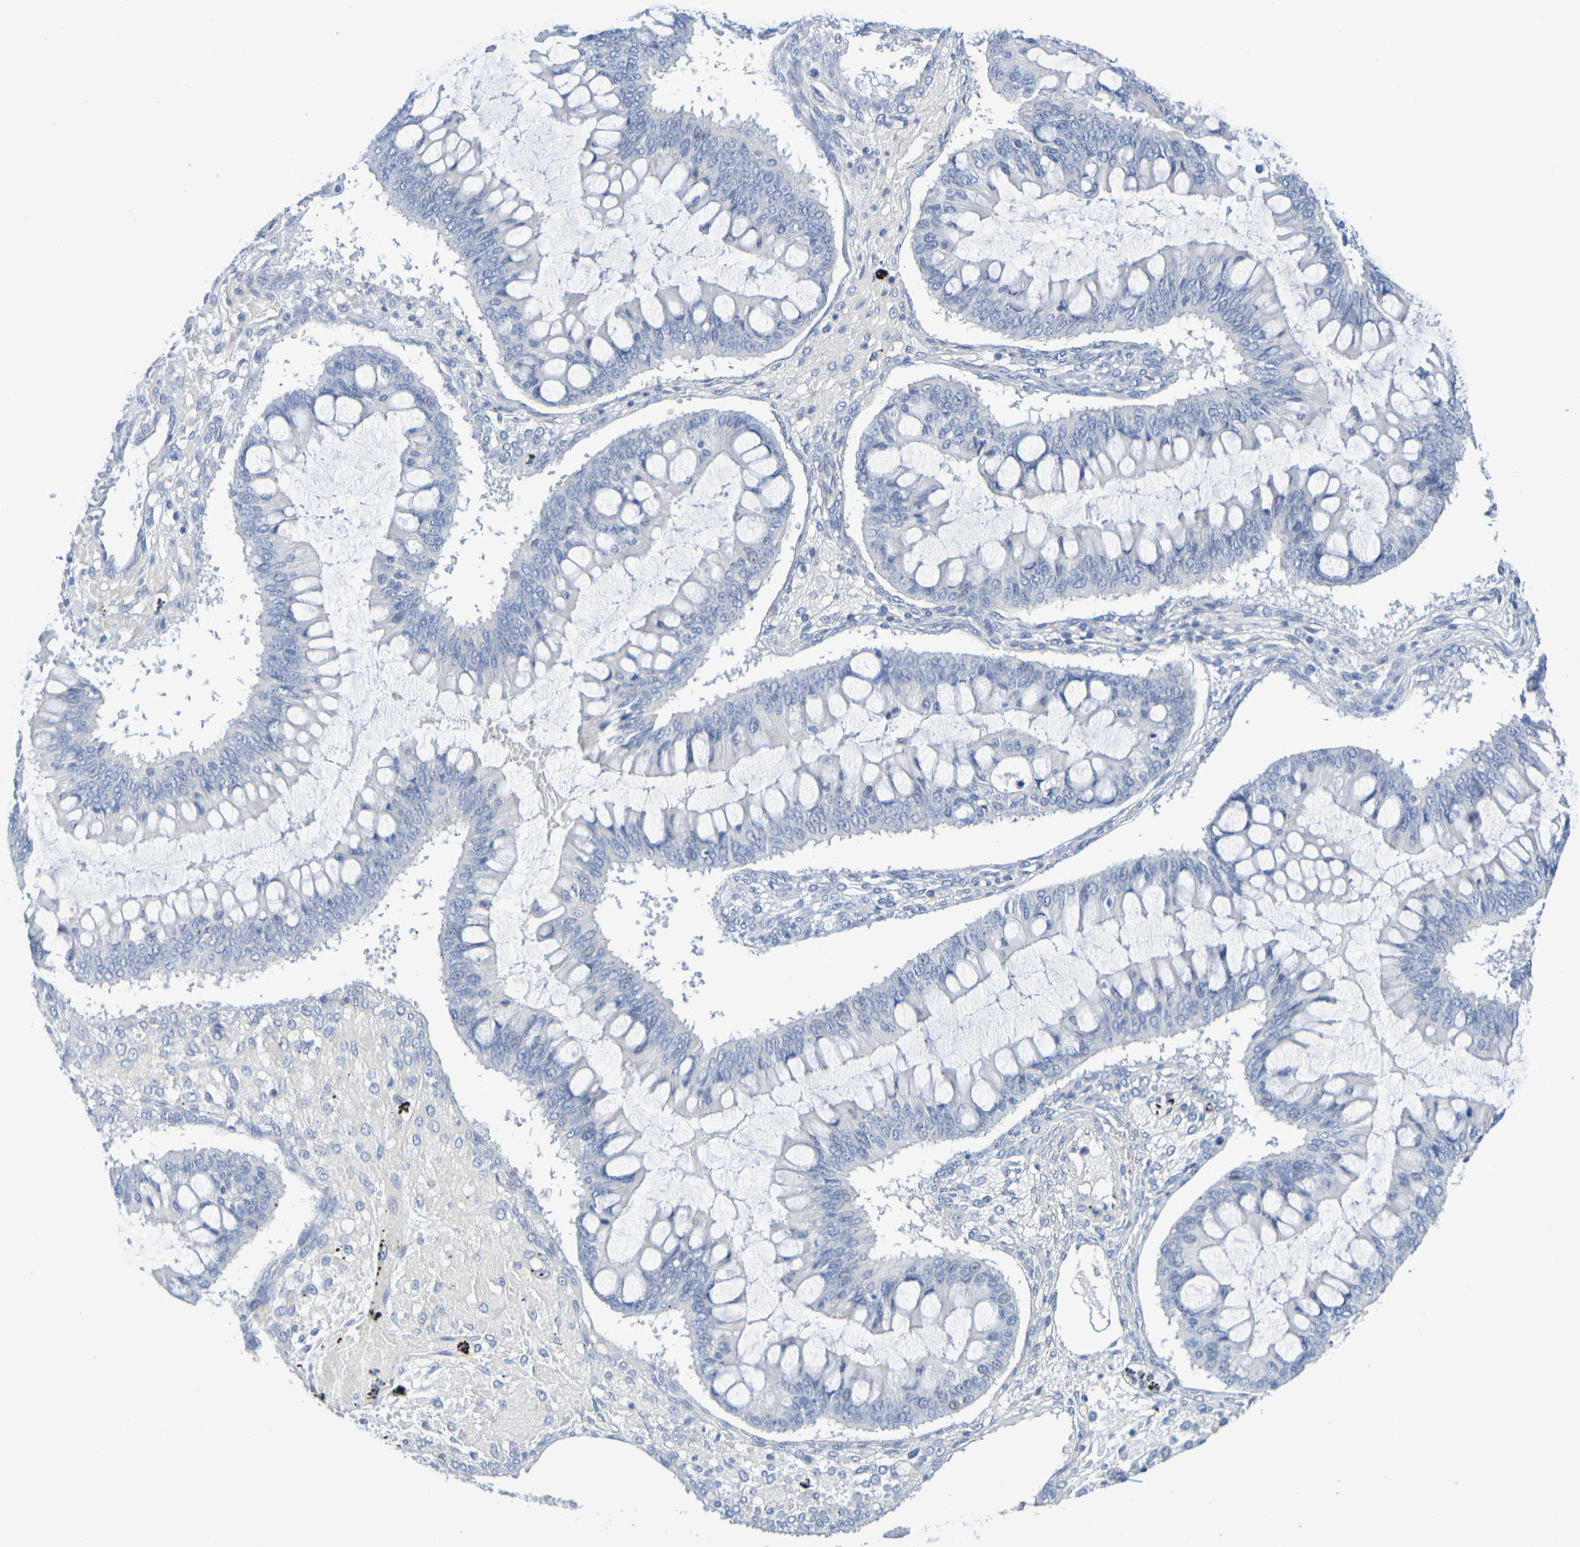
{"staining": {"intensity": "negative", "quantity": "none", "location": "none"}, "tissue": "ovarian cancer", "cell_type": "Tumor cells", "image_type": "cancer", "snomed": [{"axis": "morphology", "description": "Cystadenocarcinoma, mucinous, NOS"}, {"axis": "topography", "description": "Ovary"}], "caption": "An image of human mucinous cystadenocarcinoma (ovarian) is negative for staining in tumor cells. (Immunohistochemistry (ihc), brightfield microscopy, high magnification).", "gene": "TMCC3", "patient": {"sex": "female", "age": 73}}